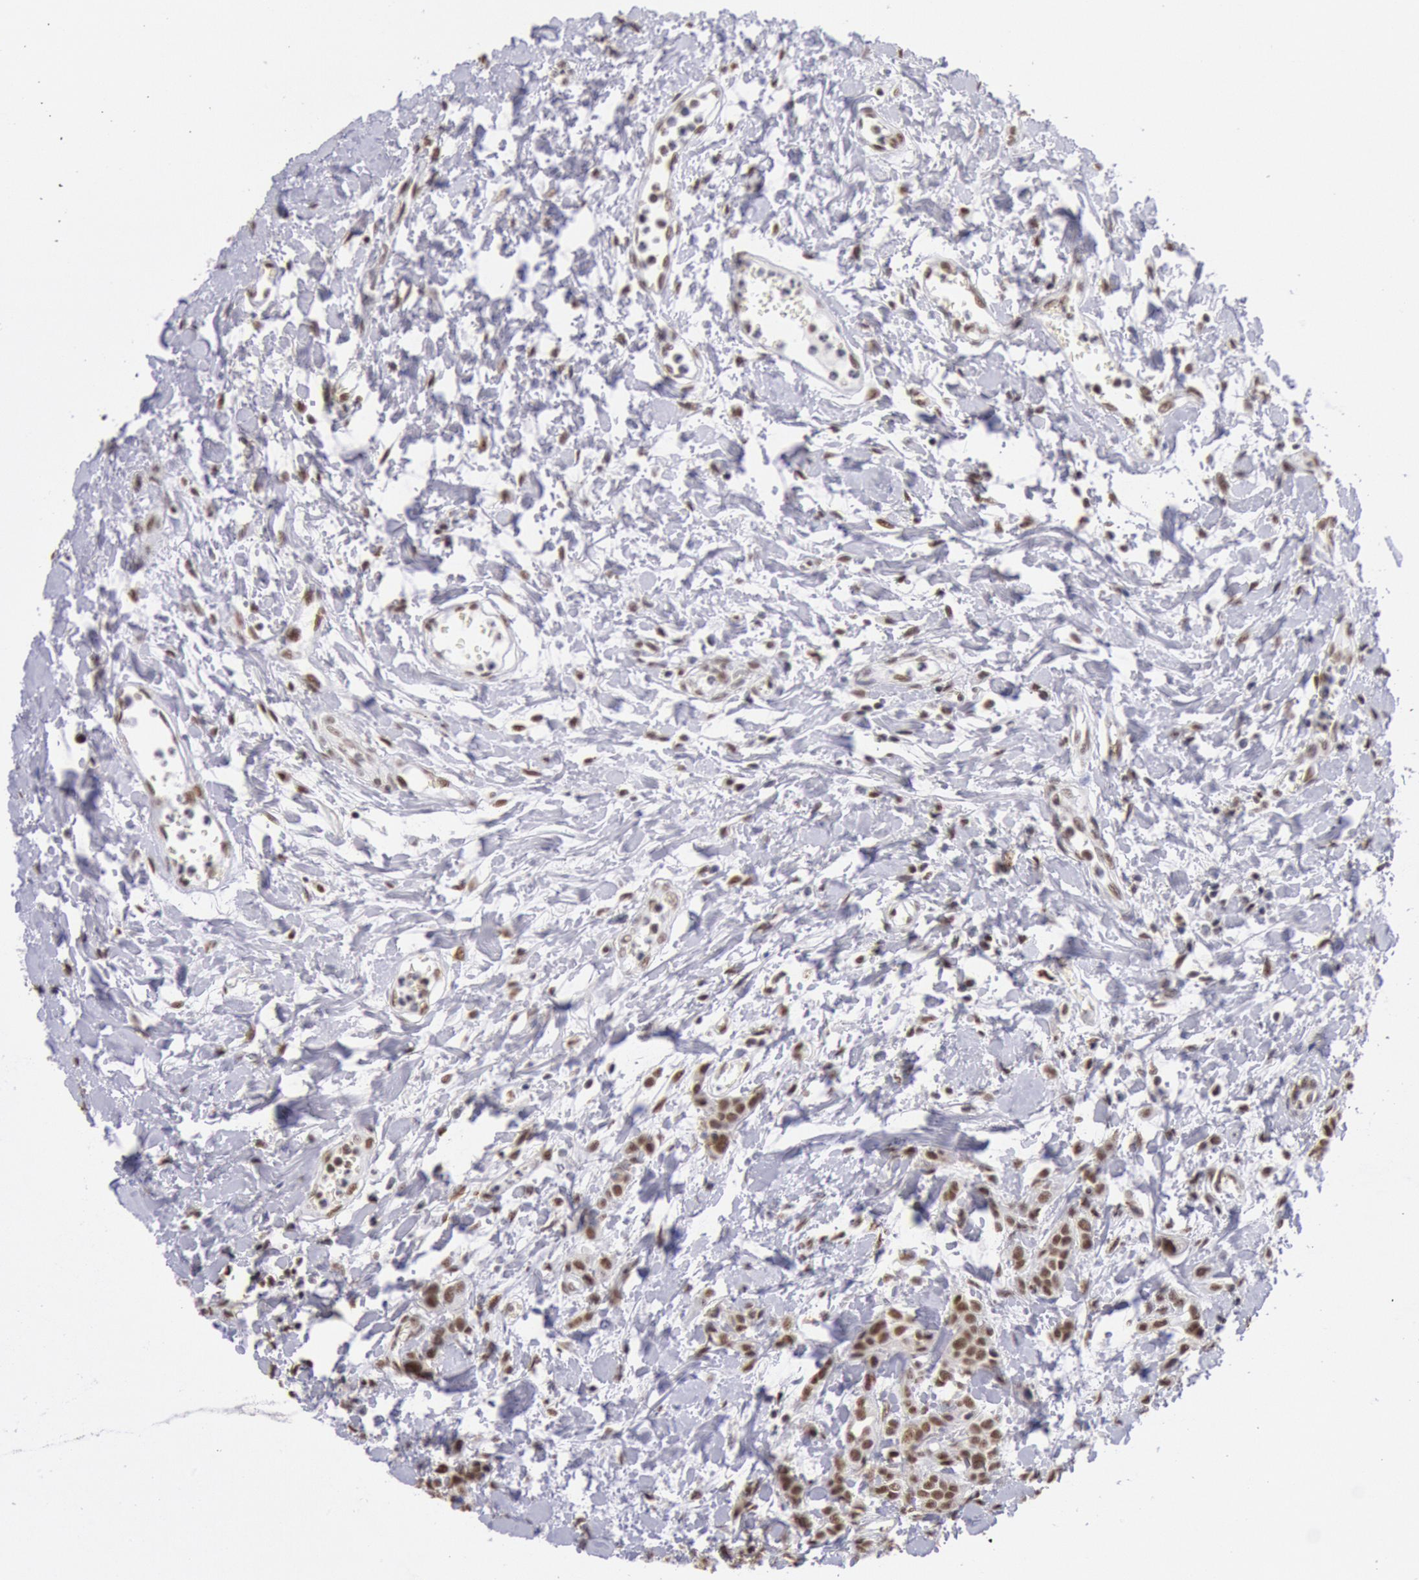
{"staining": {"intensity": "moderate", "quantity": ">75%", "location": "nuclear"}, "tissue": "urothelial cancer", "cell_type": "Tumor cells", "image_type": "cancer", "snomed": [{"axis": "morphology", "description": "Urothelial carcinoma, High grade"}, {"axis": "topography", "description": "Urinary bladder"}], "caption": "Immunohistochemical staining of urothelial carcinoma (high-grade) exhibits medium levels of moderate nuclear protein staining in approximately >75% of tumor cells.", "gene": "SNRPD3", "patient": {"sex": "male", "age": 56}}